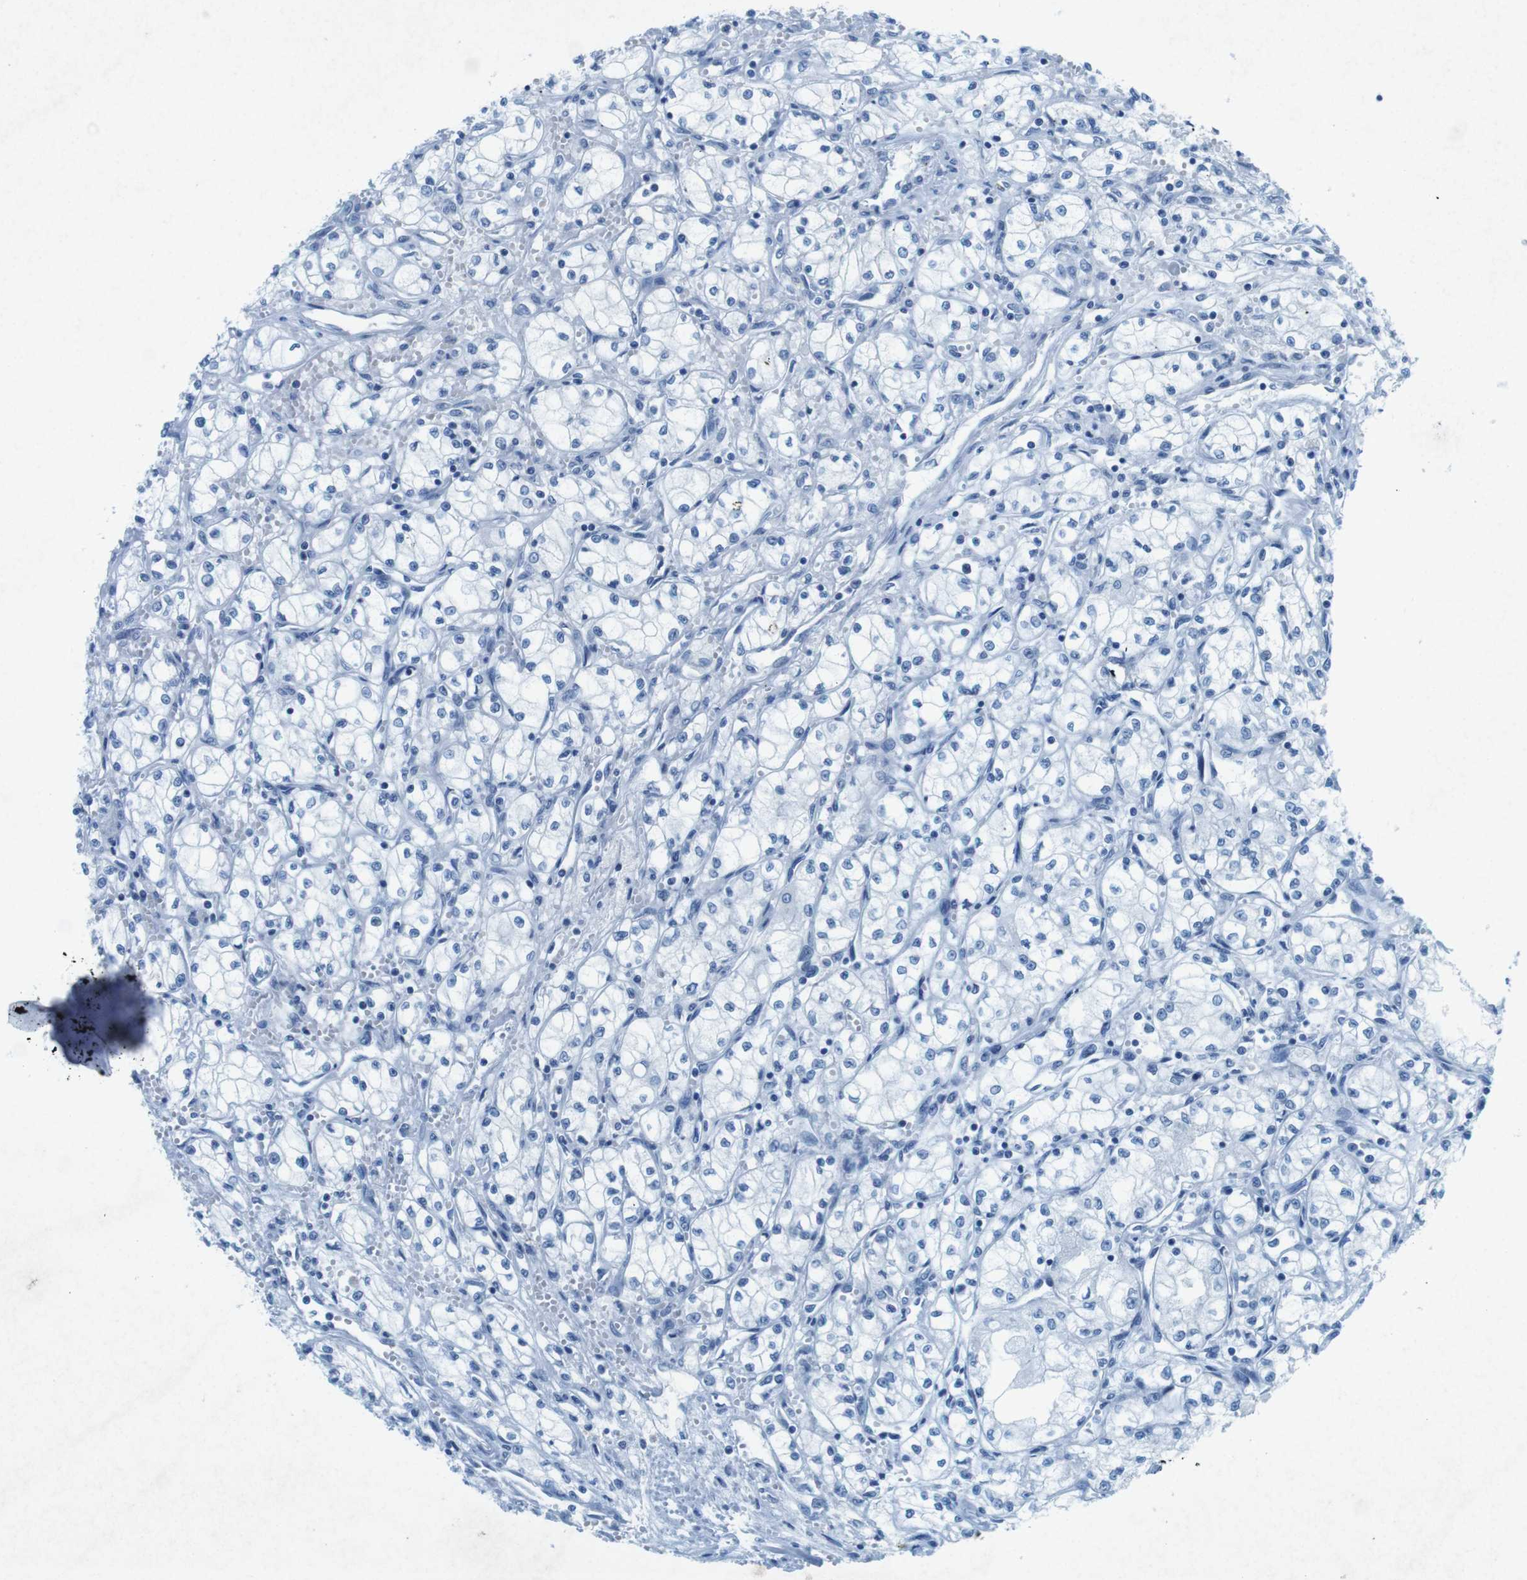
{"staining": {"intensity": "negative", "quantity": "none", "location": "none"}, "tissue": "renal cancer", "cell_type": "Tumor cells", "image_type": "cancer", "snomed": [{"axis": "morphology", "description": "Normal tissue, NOS"}, {"axis": "morphology", "description": "Adenocarcinoma, NOS"}, {"axis": "topography", "description": "Kidney"}], "caption": "The image displays no significant staining in tumor cells of renal cancer (adenocarcinoma).", "gene": "CTAG1B", "patient": {"sex": "male", "age": 59}}